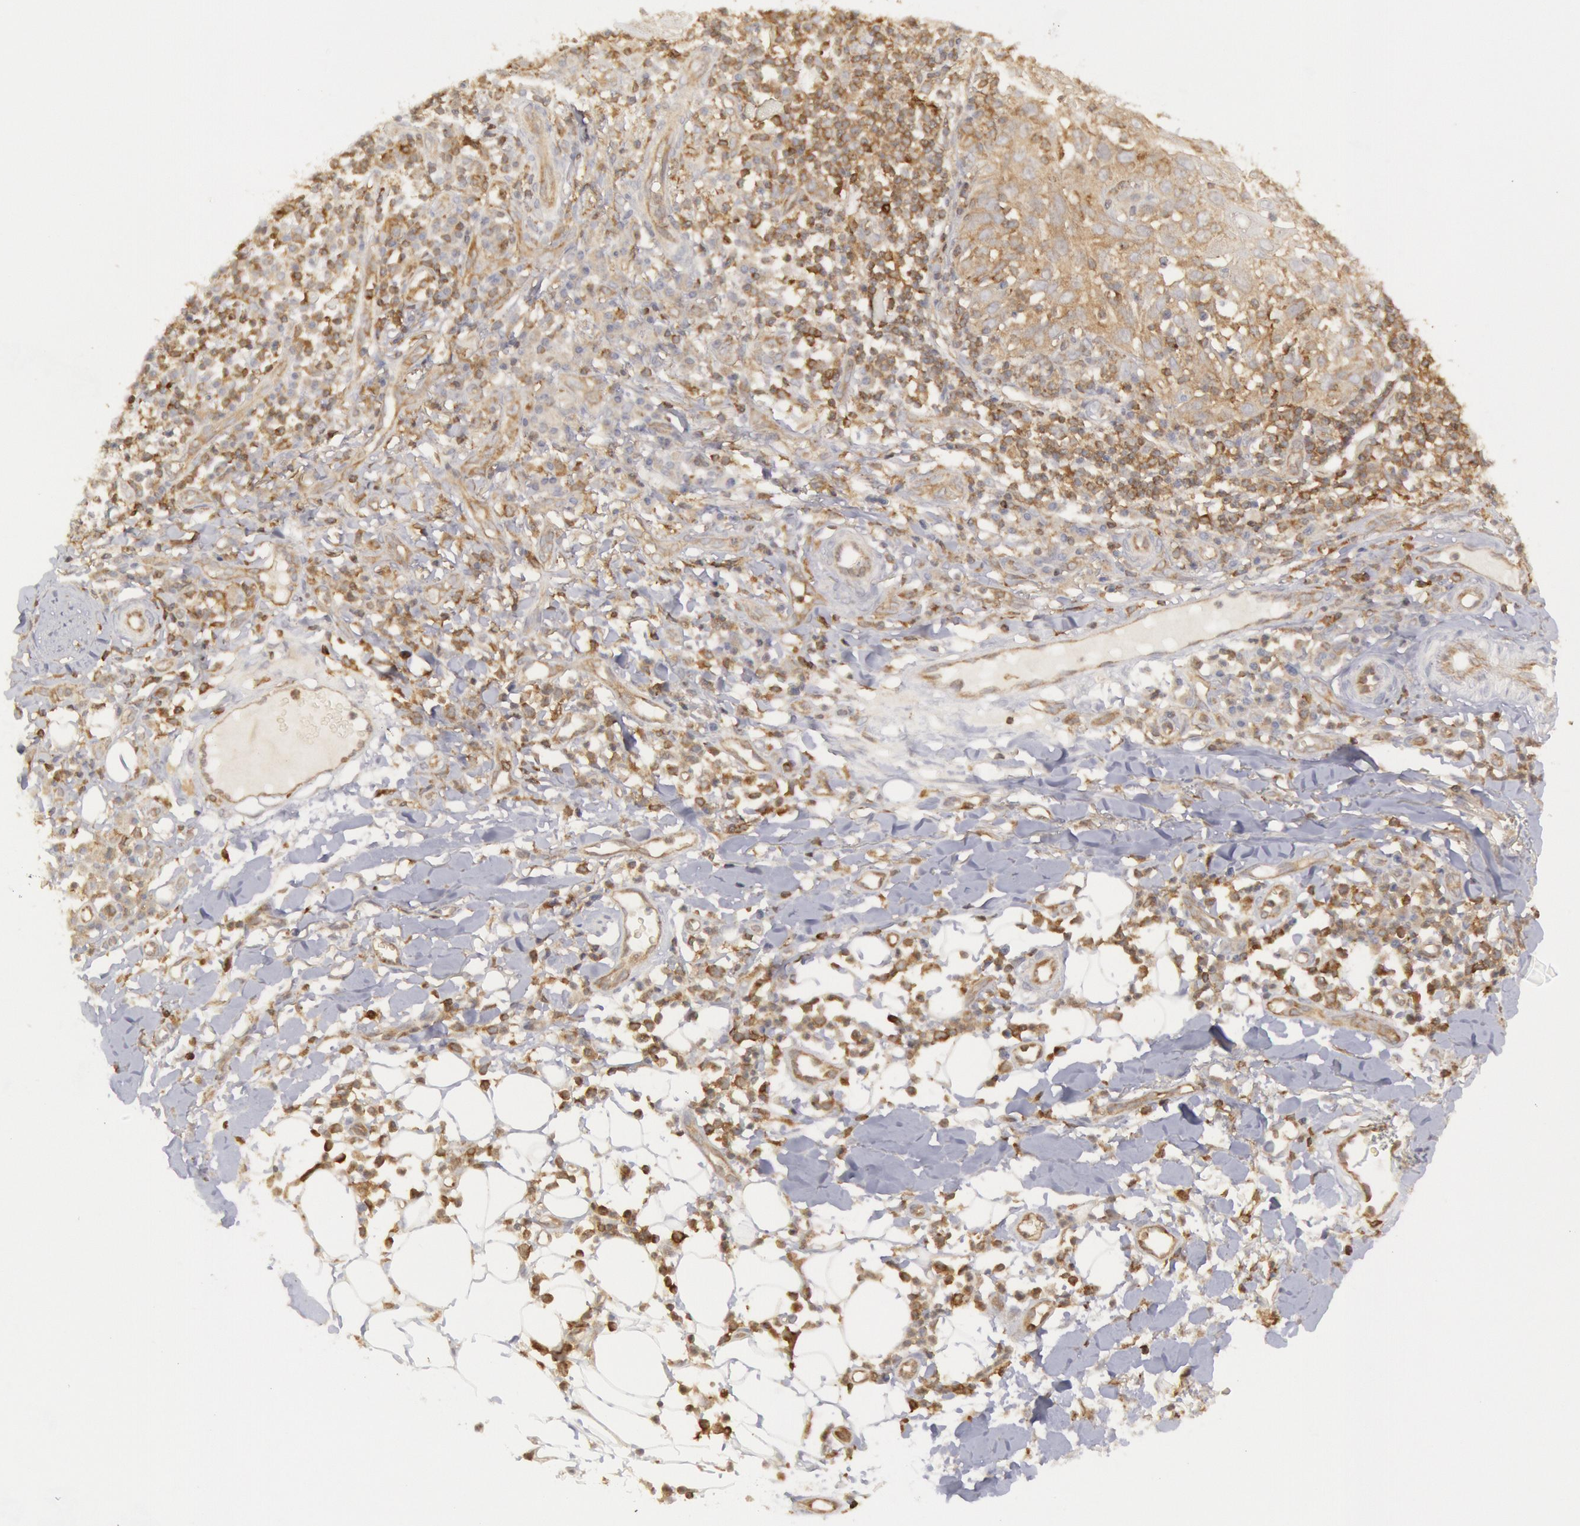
{"staining": {"intensity": "weak", "quantity": "25%-75%", "location": "cytoplasmic/membranous"}, "tissue": "skin cancer", "cell_type": "Tumor cells", "image_type": "cancer", "snomed": [{"axis": "morphology", "description": "Squamous cell carcinoma, NOS"}, {"axis": "topography", "description": "Skin"}], "caption": "Human skin cancer stained with a protein marker shows weak staining in tumor cells.", "gene": "IKBKB", "patient": {"sex": "female", "age": 89}}